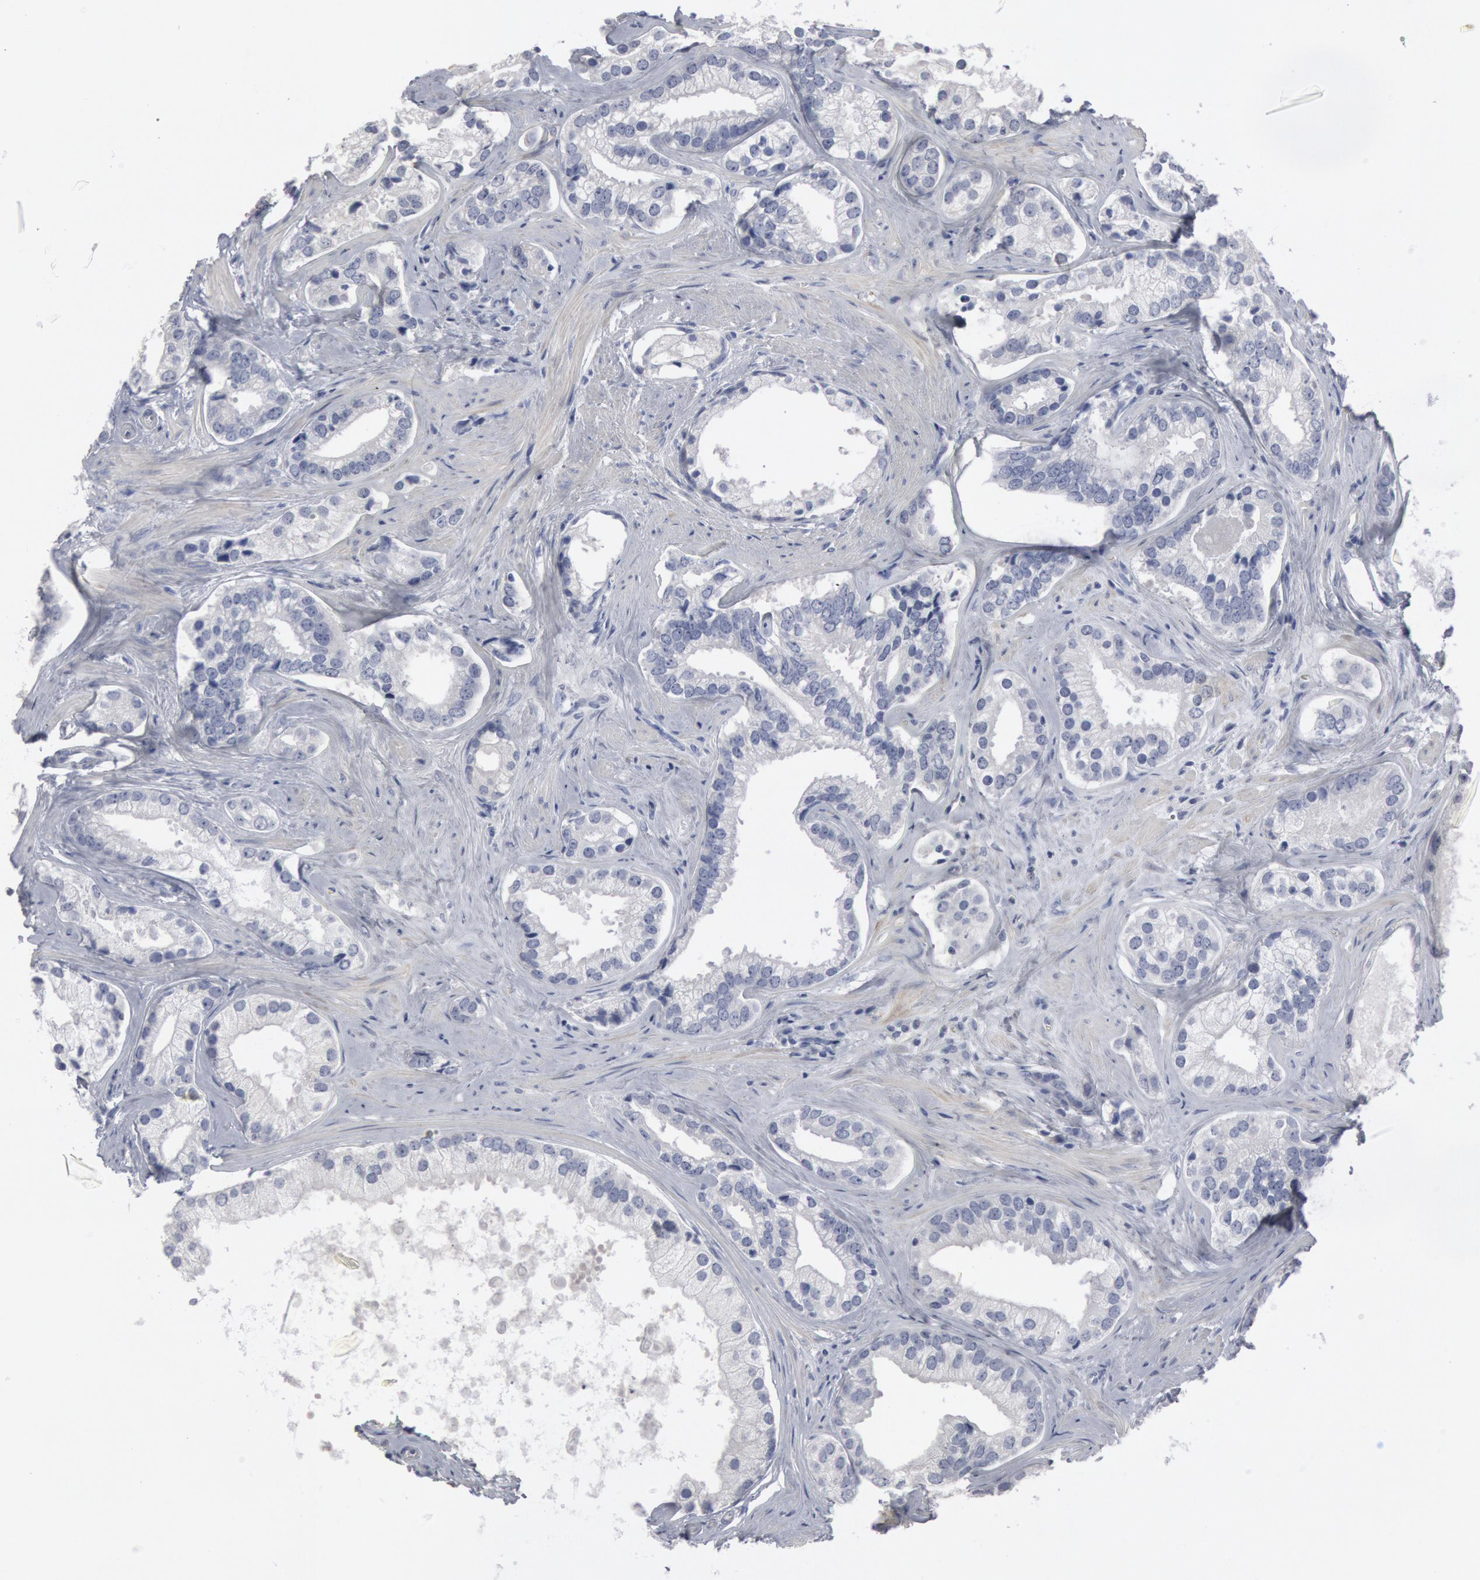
{"staining": {"intensity": "negative", "quantity": "none", "location": "none"}, "tissue": "prostate cancer", "cell_type": "Tumor cells", "image_type": "cancer", "snomed": [{"axis": "morphology", "description": "Adenocarcinoma, Medium grade"}, {"axis": "topography", "description": "Prostate"}], "caption": "There is no significant staining in tumor cells of prostate medium-grade adenocarcinoma.", "gene": "DMC1", "patient": {"sex": "male", "age": 70}}